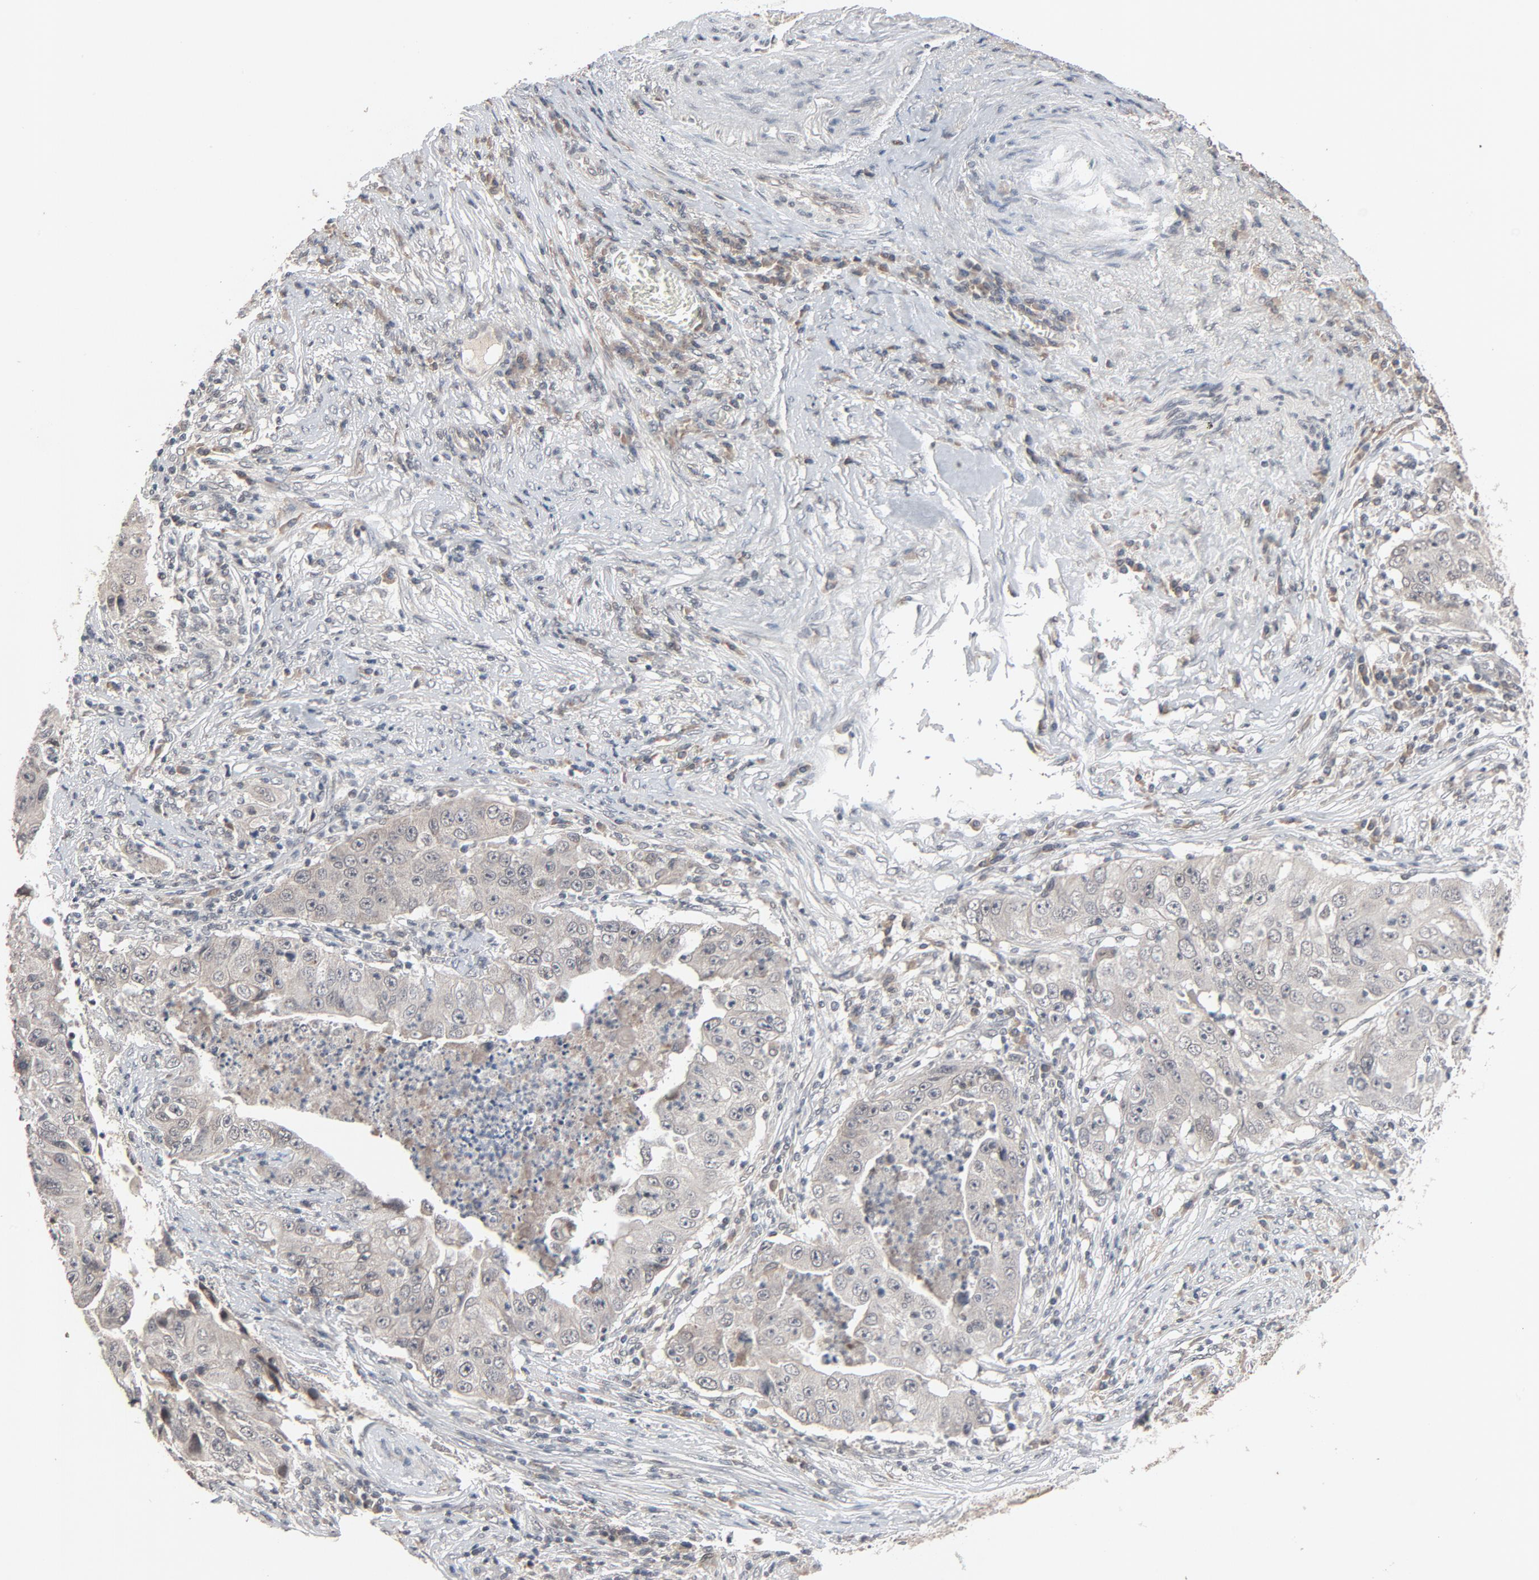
{"staining": {"intensity": "negative", "quantity": "none", "location": "none"}, "tissue": "lung cancer", "cell_type": "Tumor cells", "image_type": "cancer", "snomed": [{"axis": "morphology", "description": "Squamous cell carcinoma, NOS"}, {"axis": "topography", "description": "Lung"}], "caption": "This histopathology image is of squamous cell carcinoma (lung) stained with immunohistochemistry to label a protein in brown with the nuclei are counter-stained blue. There is no positivity in tumor cells. The staining was performed using DAB to visualize the protein expression in brown, while the nuclei were stained in blue with hematoxylin (Magnification: 20x).", "gene": "MT3", "patient": {"sex": "male", "age": 64}}